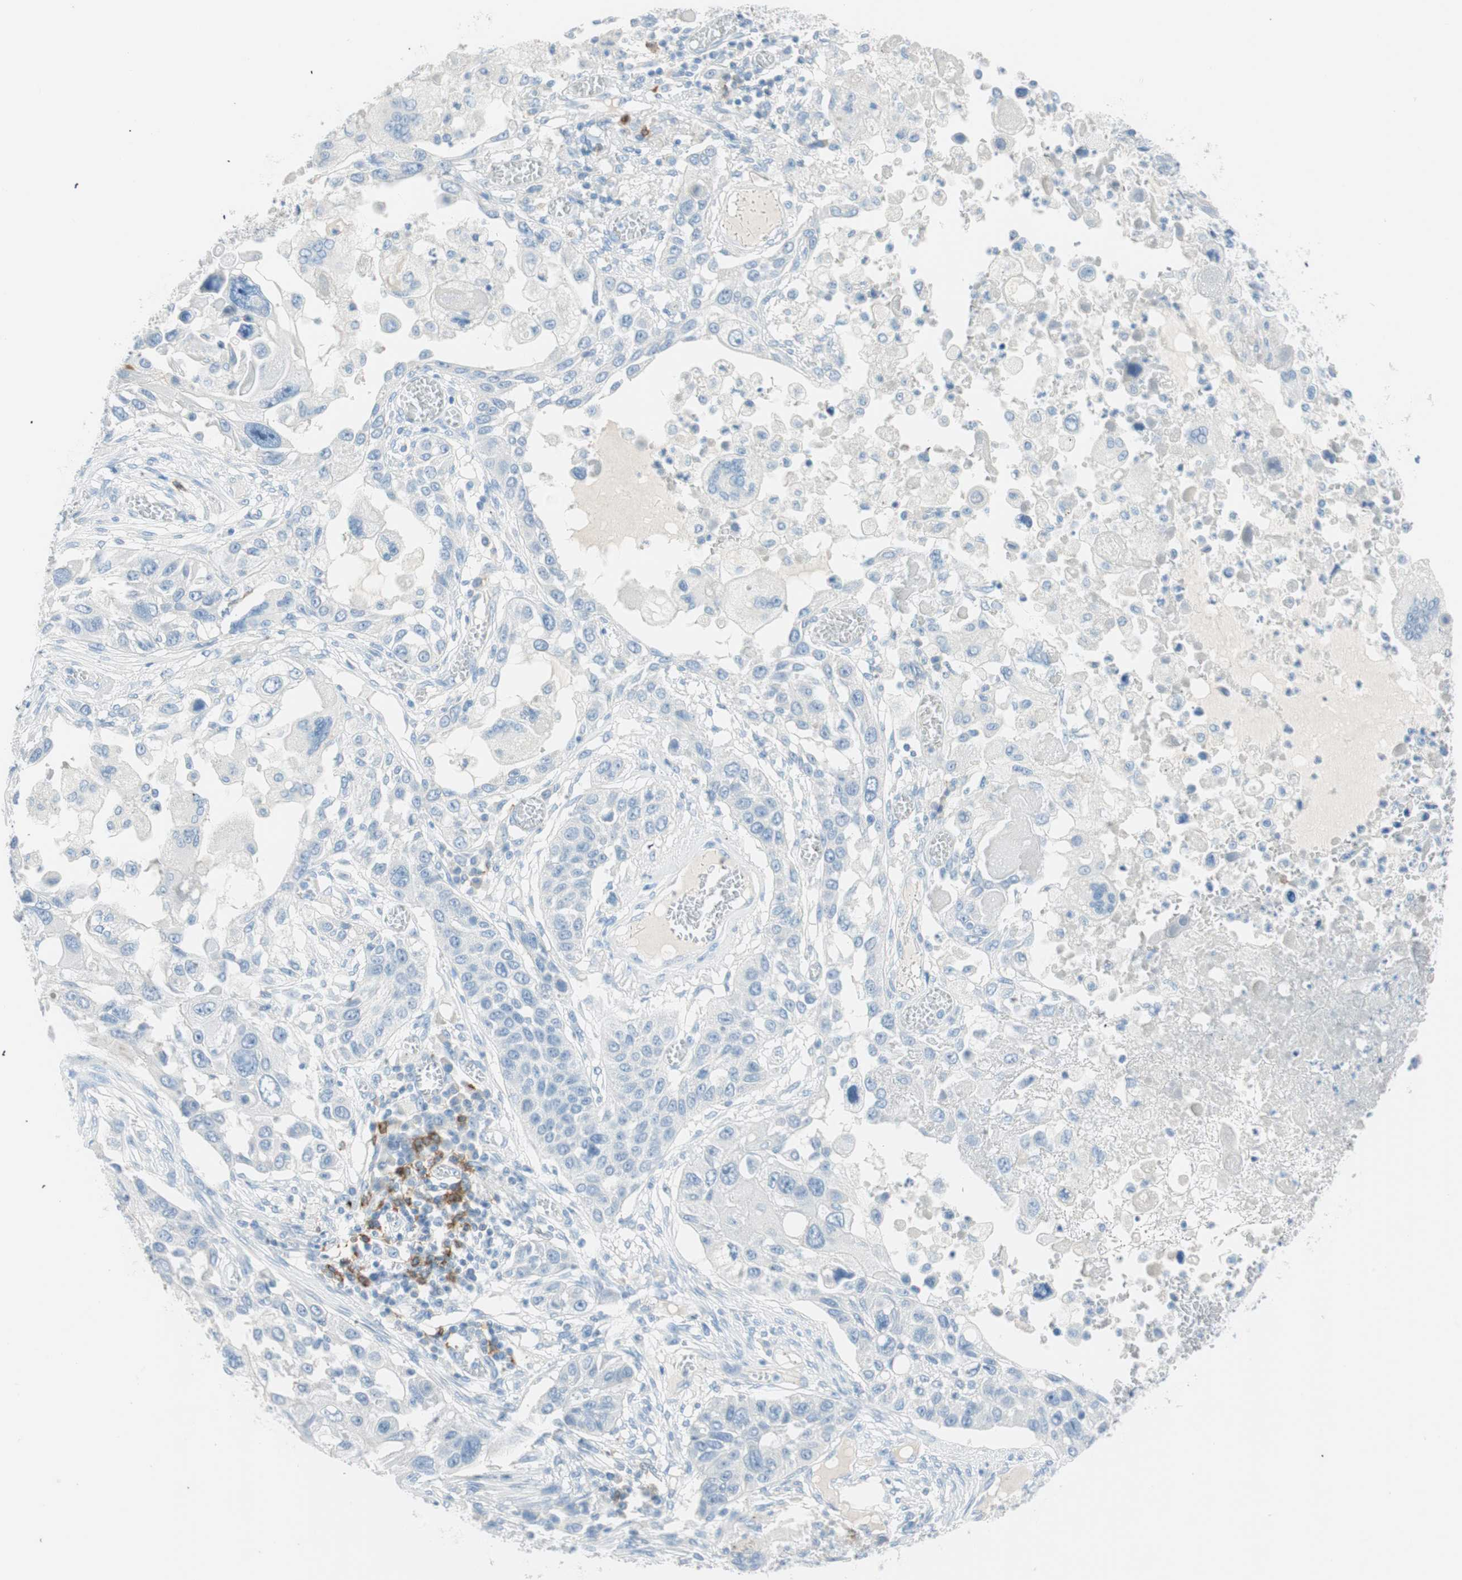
{"staining": {"intensity": "negative", "quantity": "none", "location": "none"}, "tissue": "lung cancer", "cell_type": "Tumor cells", "image_type": "cancer", "snomed": [{"axis": "morphology", "description": "Squamous cell carcinoma, NOS"}, {"axis": "topography", "description": "Lung"}], "caption": "This photomicrograph is of lung cancer stained with immunohistochemistry to label a protein in brown with the nuclei are counter-stained blue. There is no staining in tumor cells.", "gene": "TNFRSF13C", "patient": {"sex": "male", "age": 71}}